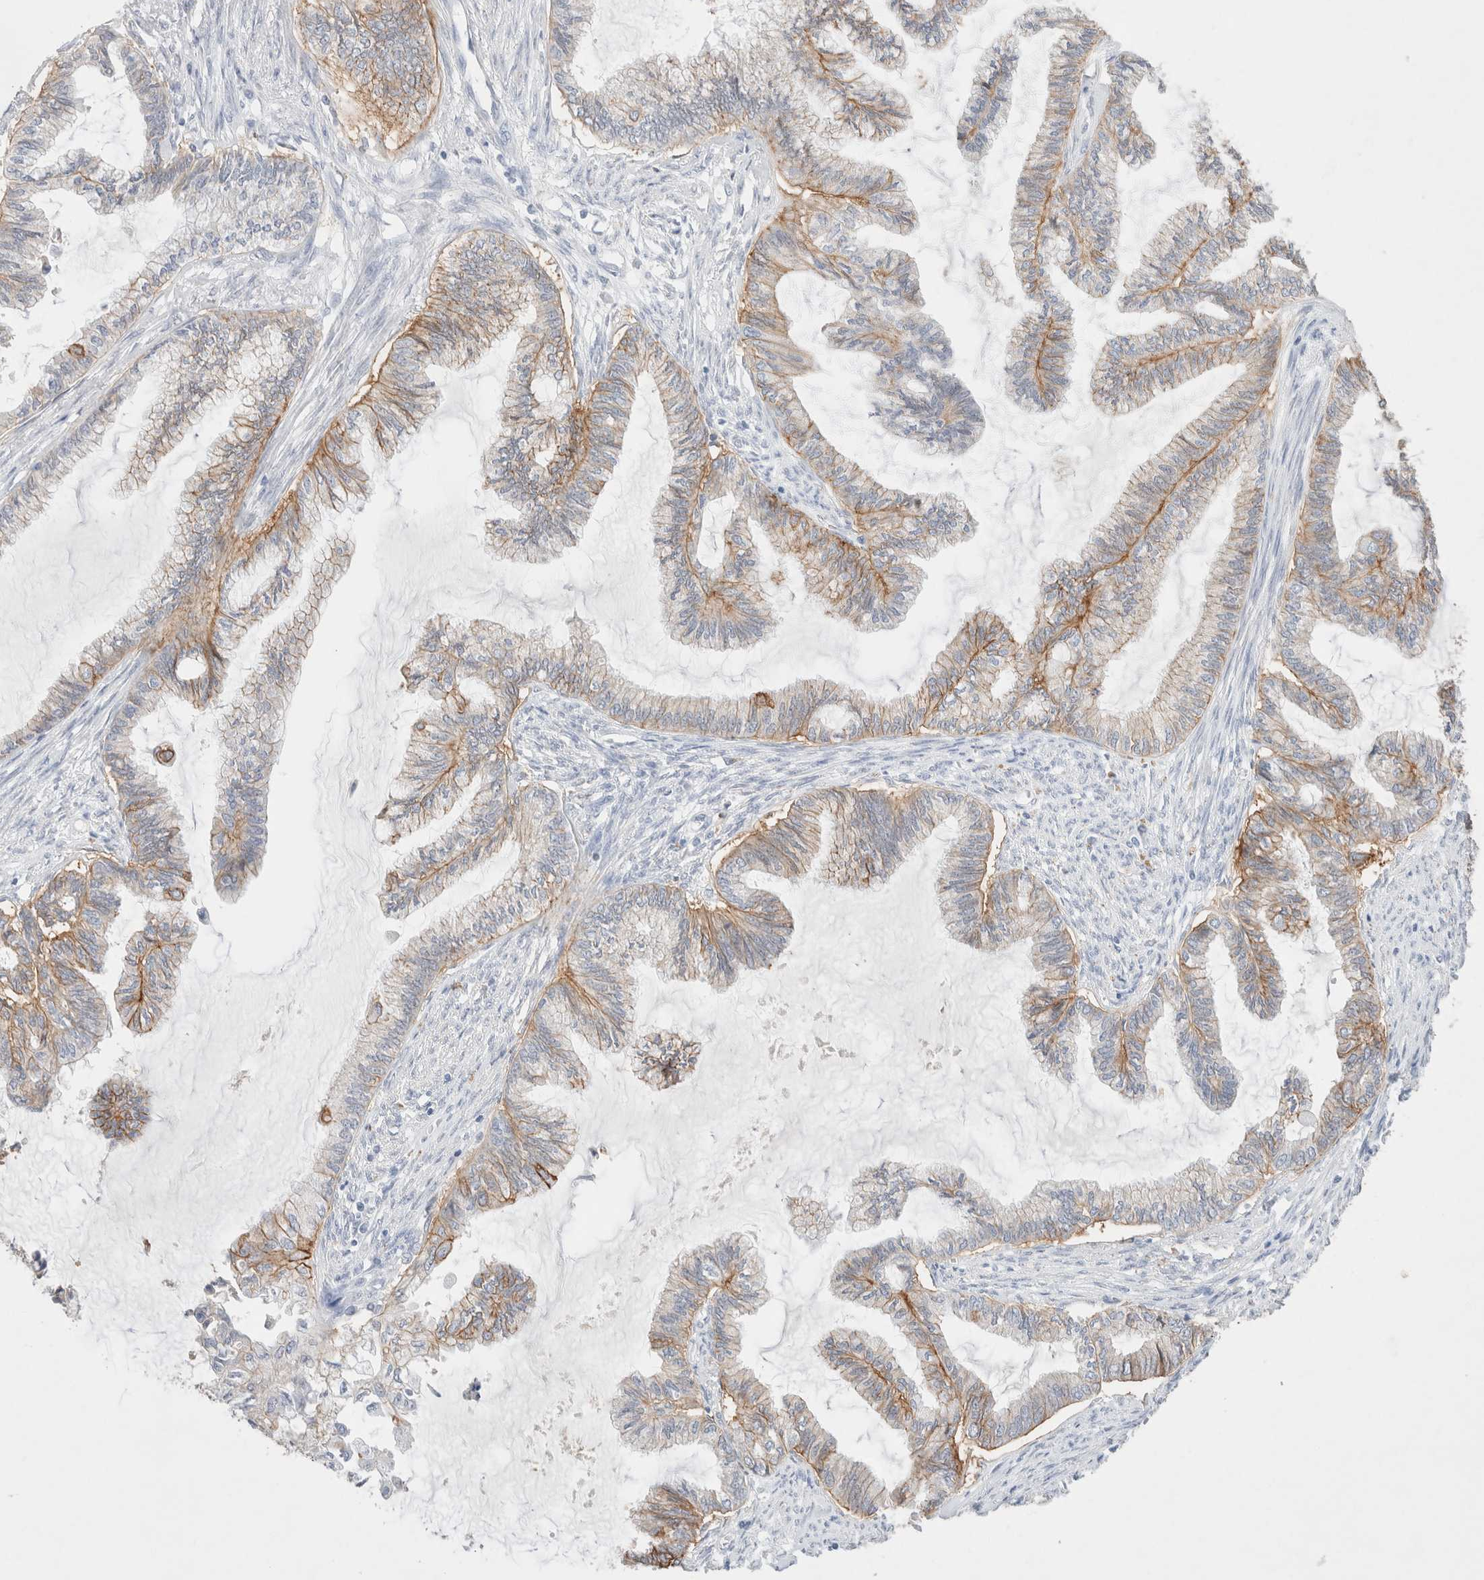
{"staining": {"intensity": "moderate", "quantity": "25%-75%", "location": "cytoplasmic/membranous"}, "tissue": "endometrial cancer", "cell_type": "Tumor cells", "image_type": "cancer", "snomed": [{"axis": "morphology", "description": "Adenocarcinoma, NOS"}, {"axis": "topography", "description": "Endometrium"}], "caption": "Human endometrial cancer (adenocarcinoma) stained with a protein marker exhibits moderate staining in tumor cells.", "gene": "EPCAM", "patient": {"sex": "female", "age": 86}}